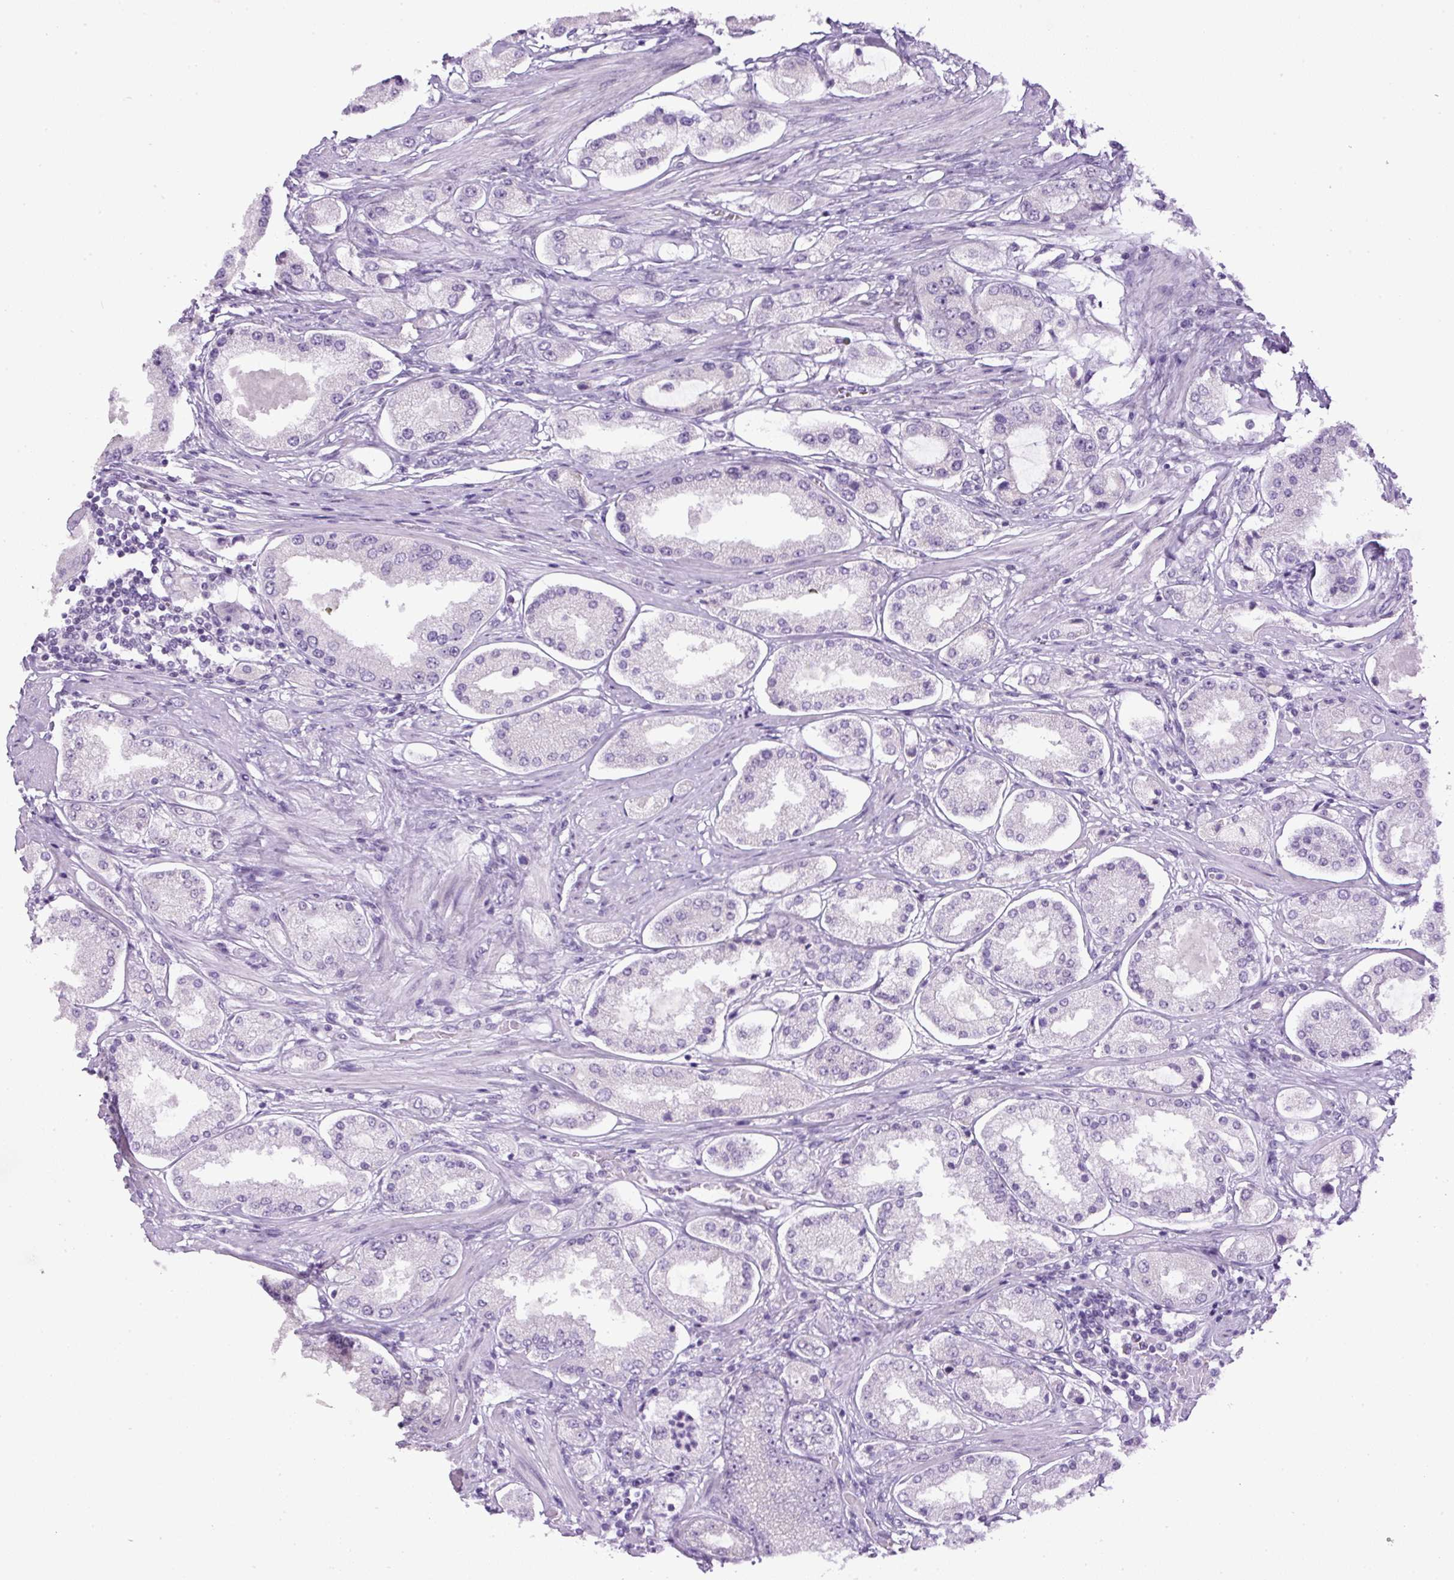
{"staining": {"intensity": "negative", "quantity": "none", "location": "none"}, "tissue": "prostate cancer", "cell_type": "Tumor cells", "image_type": "cancer", "snomed": [{"axis": "morphology", "description": "Adenocarcinoma, High grade"}, {"axis": "topography", "description": "Prostate"}], "caption": "Immunohistochemical staining of human adenocarcinoma (high-grade) (prostate) displays no significant staining in tumor cells. (Brightfield microscopy of DAB (3,3'-diaminobenzidine) immunohistochemistry at high magnification).", "gene": "RHBDD2", "patient": {"sex": "male", "age": 69}}